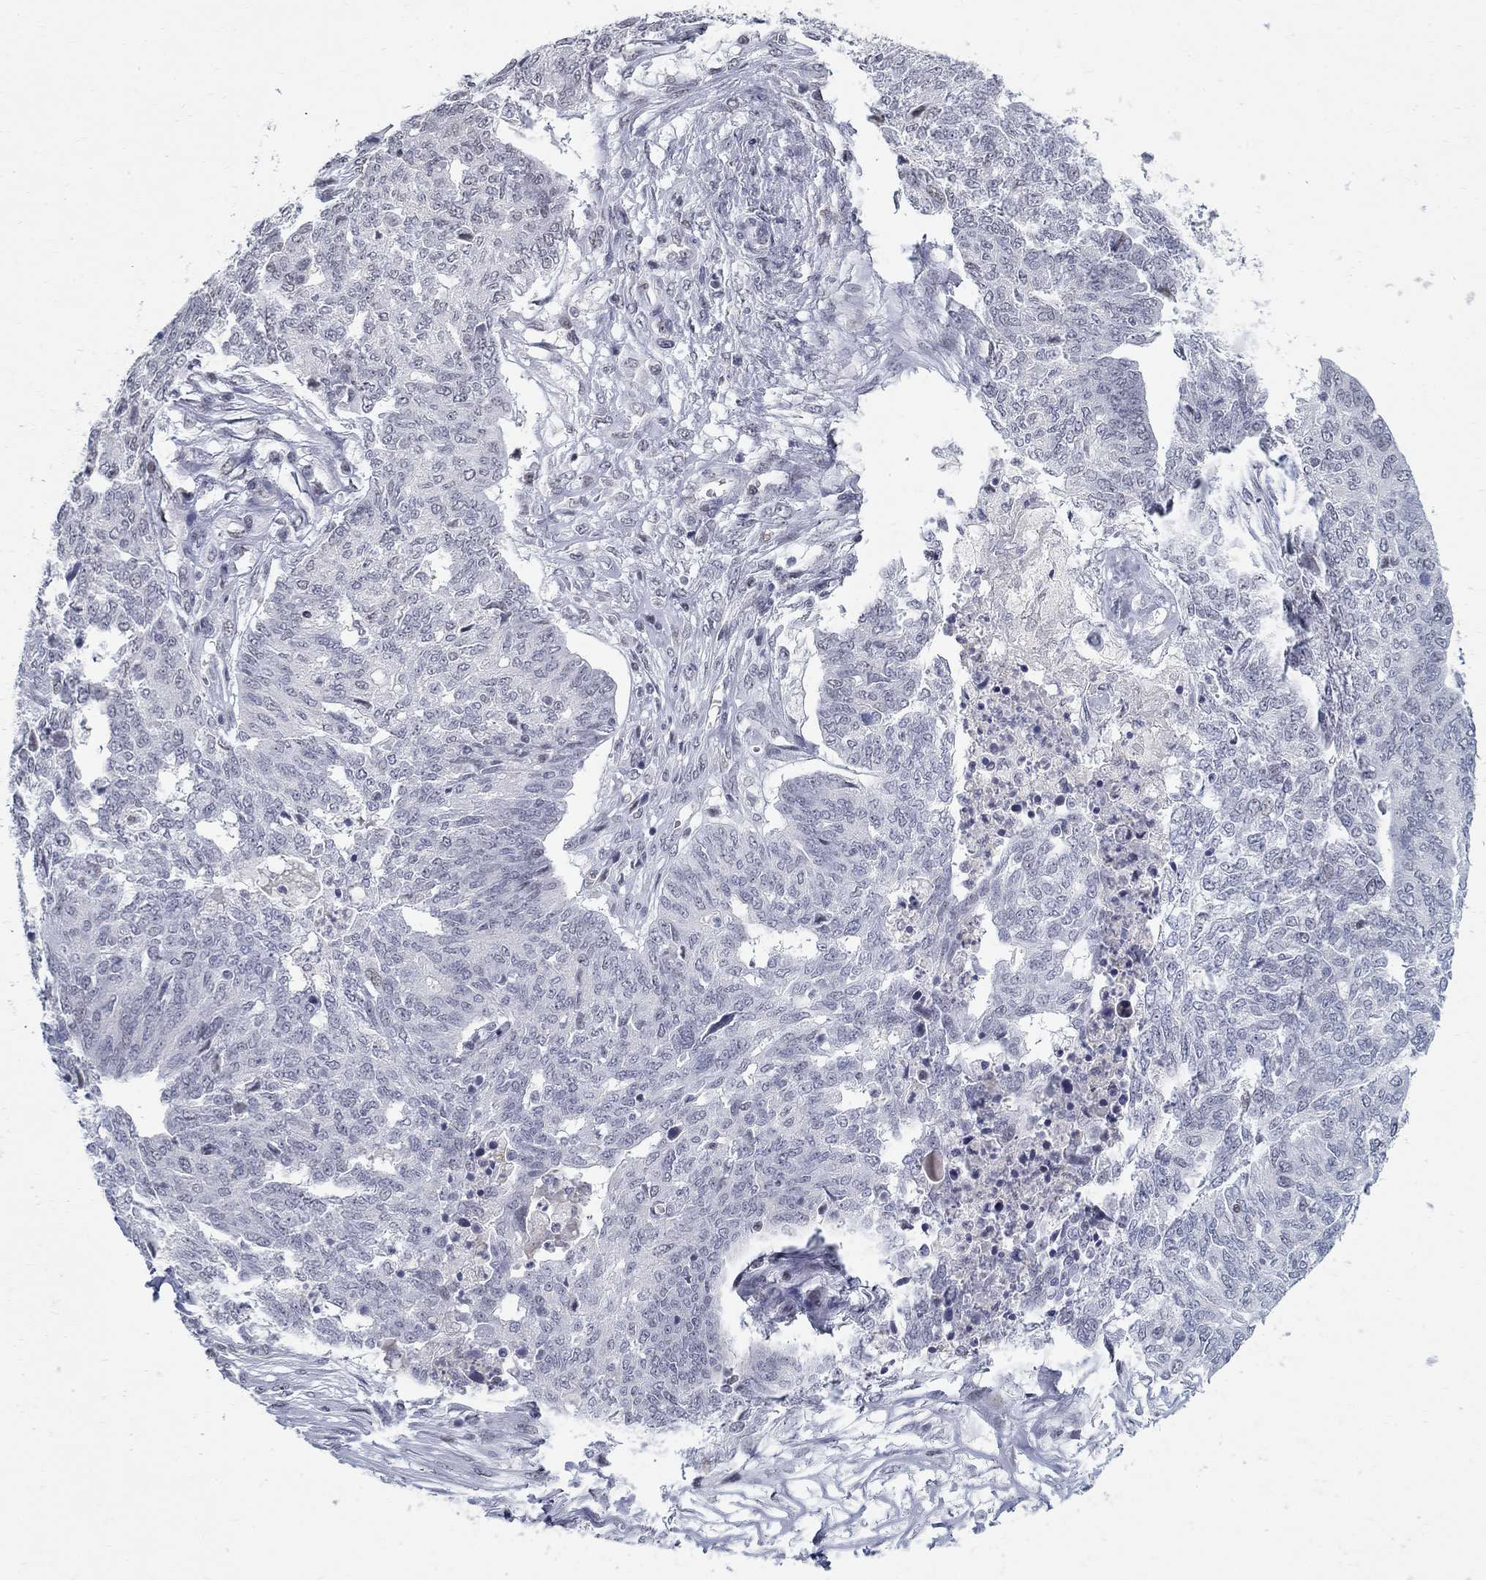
{"staining": {"intensity": "negative", "quantity": "none", "location": "none"}, "tissue": "ovarian cancer", "cell_type": "Tumor cells", "image_type": "cancer", "snomed": [{"axis": "morphology", "description": "Cystadenocarcinoma, serous, NOS"}, {"axis": "topography", "description": "Ovary"}], "caption": "Immunohistochemistry histopathology image of ovarian cancer stained for a protein (brown), which reveals no expression in tumor cells. The staining was performed using DAB to visualize the protein expression in brown, while the nuclei were stained in blue with hematoxylin (Magnification: 20x).", "gene": "BHLHE22", "patient": {"sex": "female", "age": 67}}